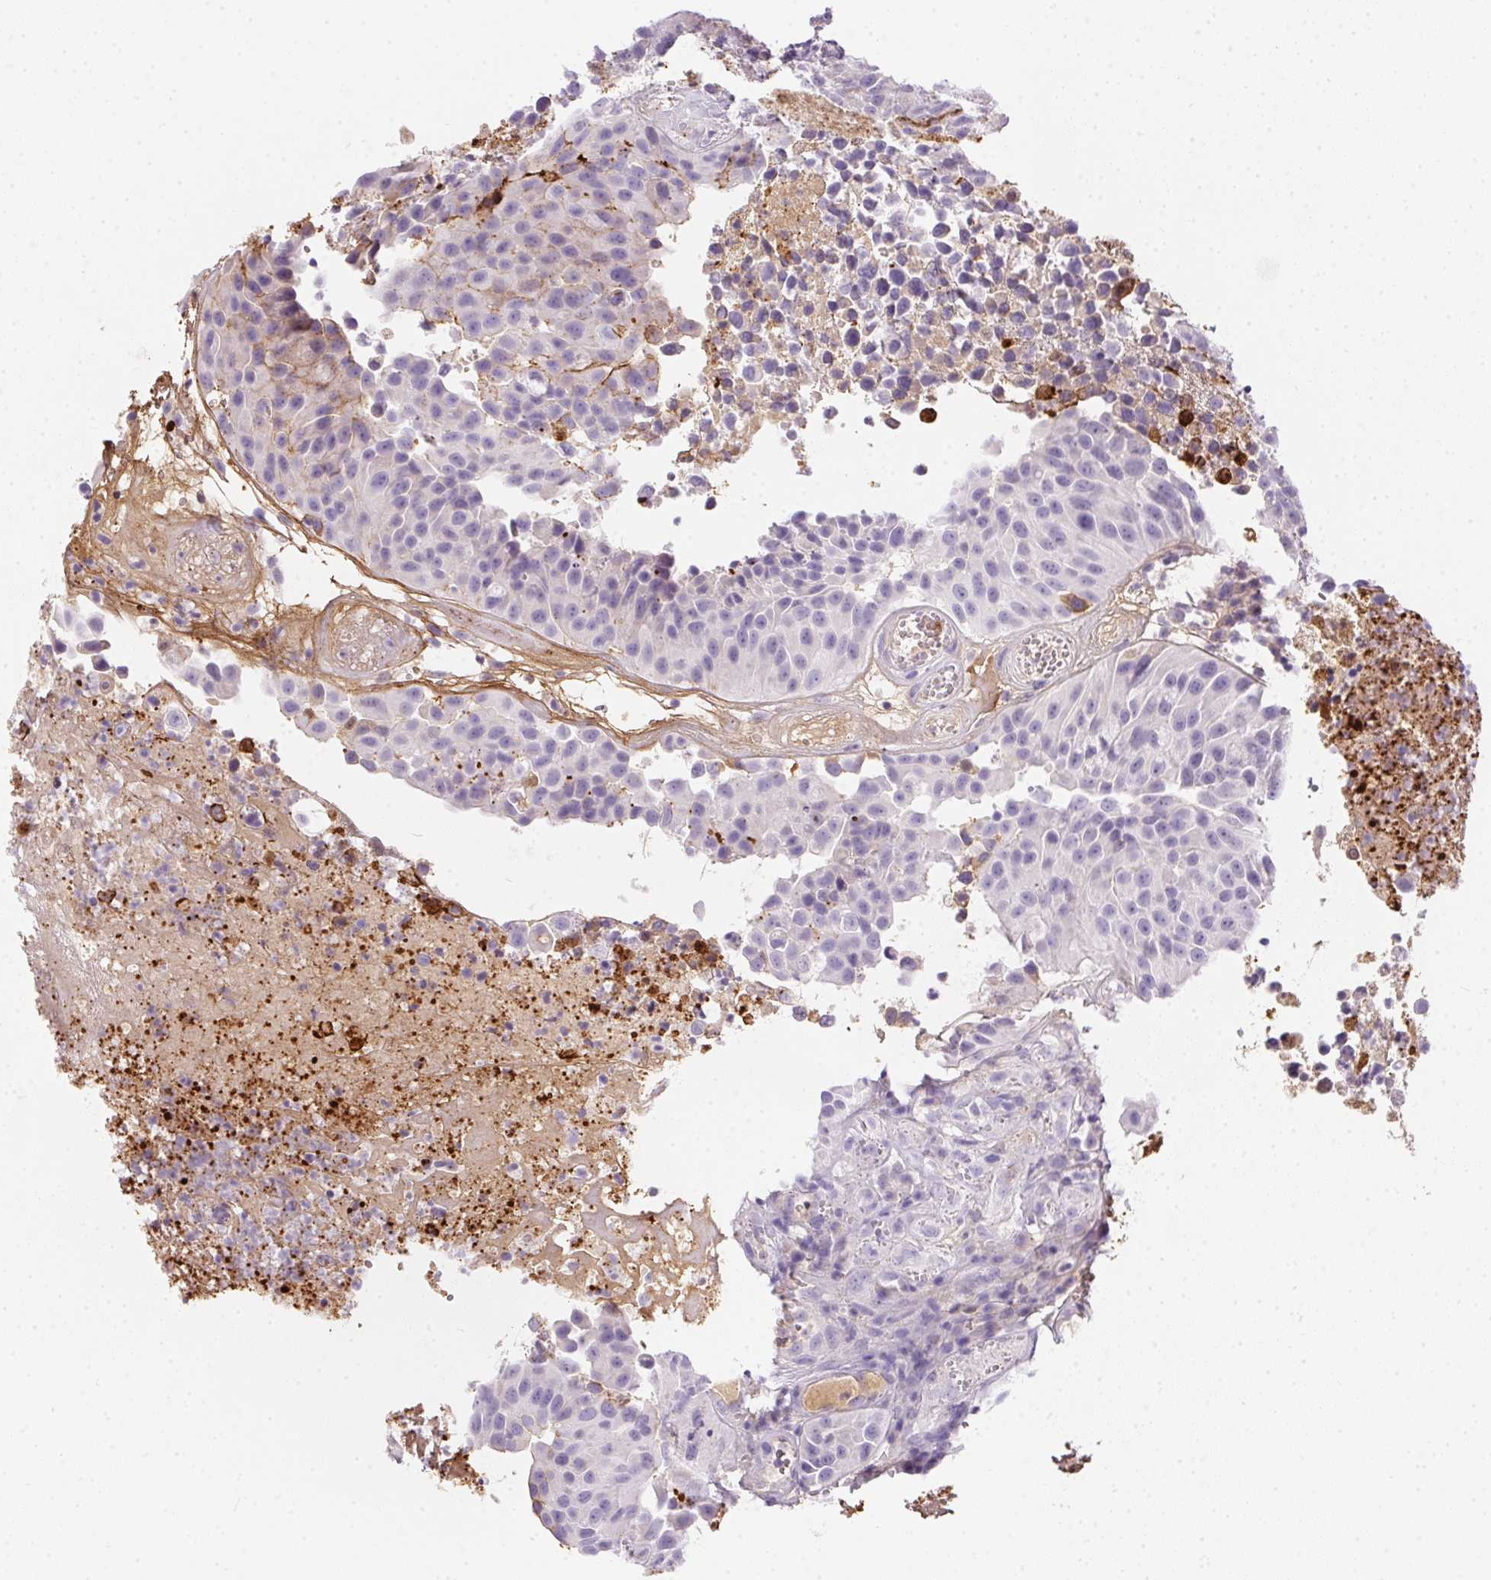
{"staining": {"intensity": "negative", "quantity": "none", "location": "none"}, "tissue": "urothelial cancer", "cell_type": "Tumor cells", "image_type": "cancer", "snomed": [{"axis": "morphology", "description": "Urothelial carcinoma, Low grade"}, {"axis": "topography", "description": "Urinary bladder"}], "caption": "There is no significant positivity in tumor cells of urothelial cancer.", "gene": "ORM1", "patient": {"sex": "male", "age": 76}}